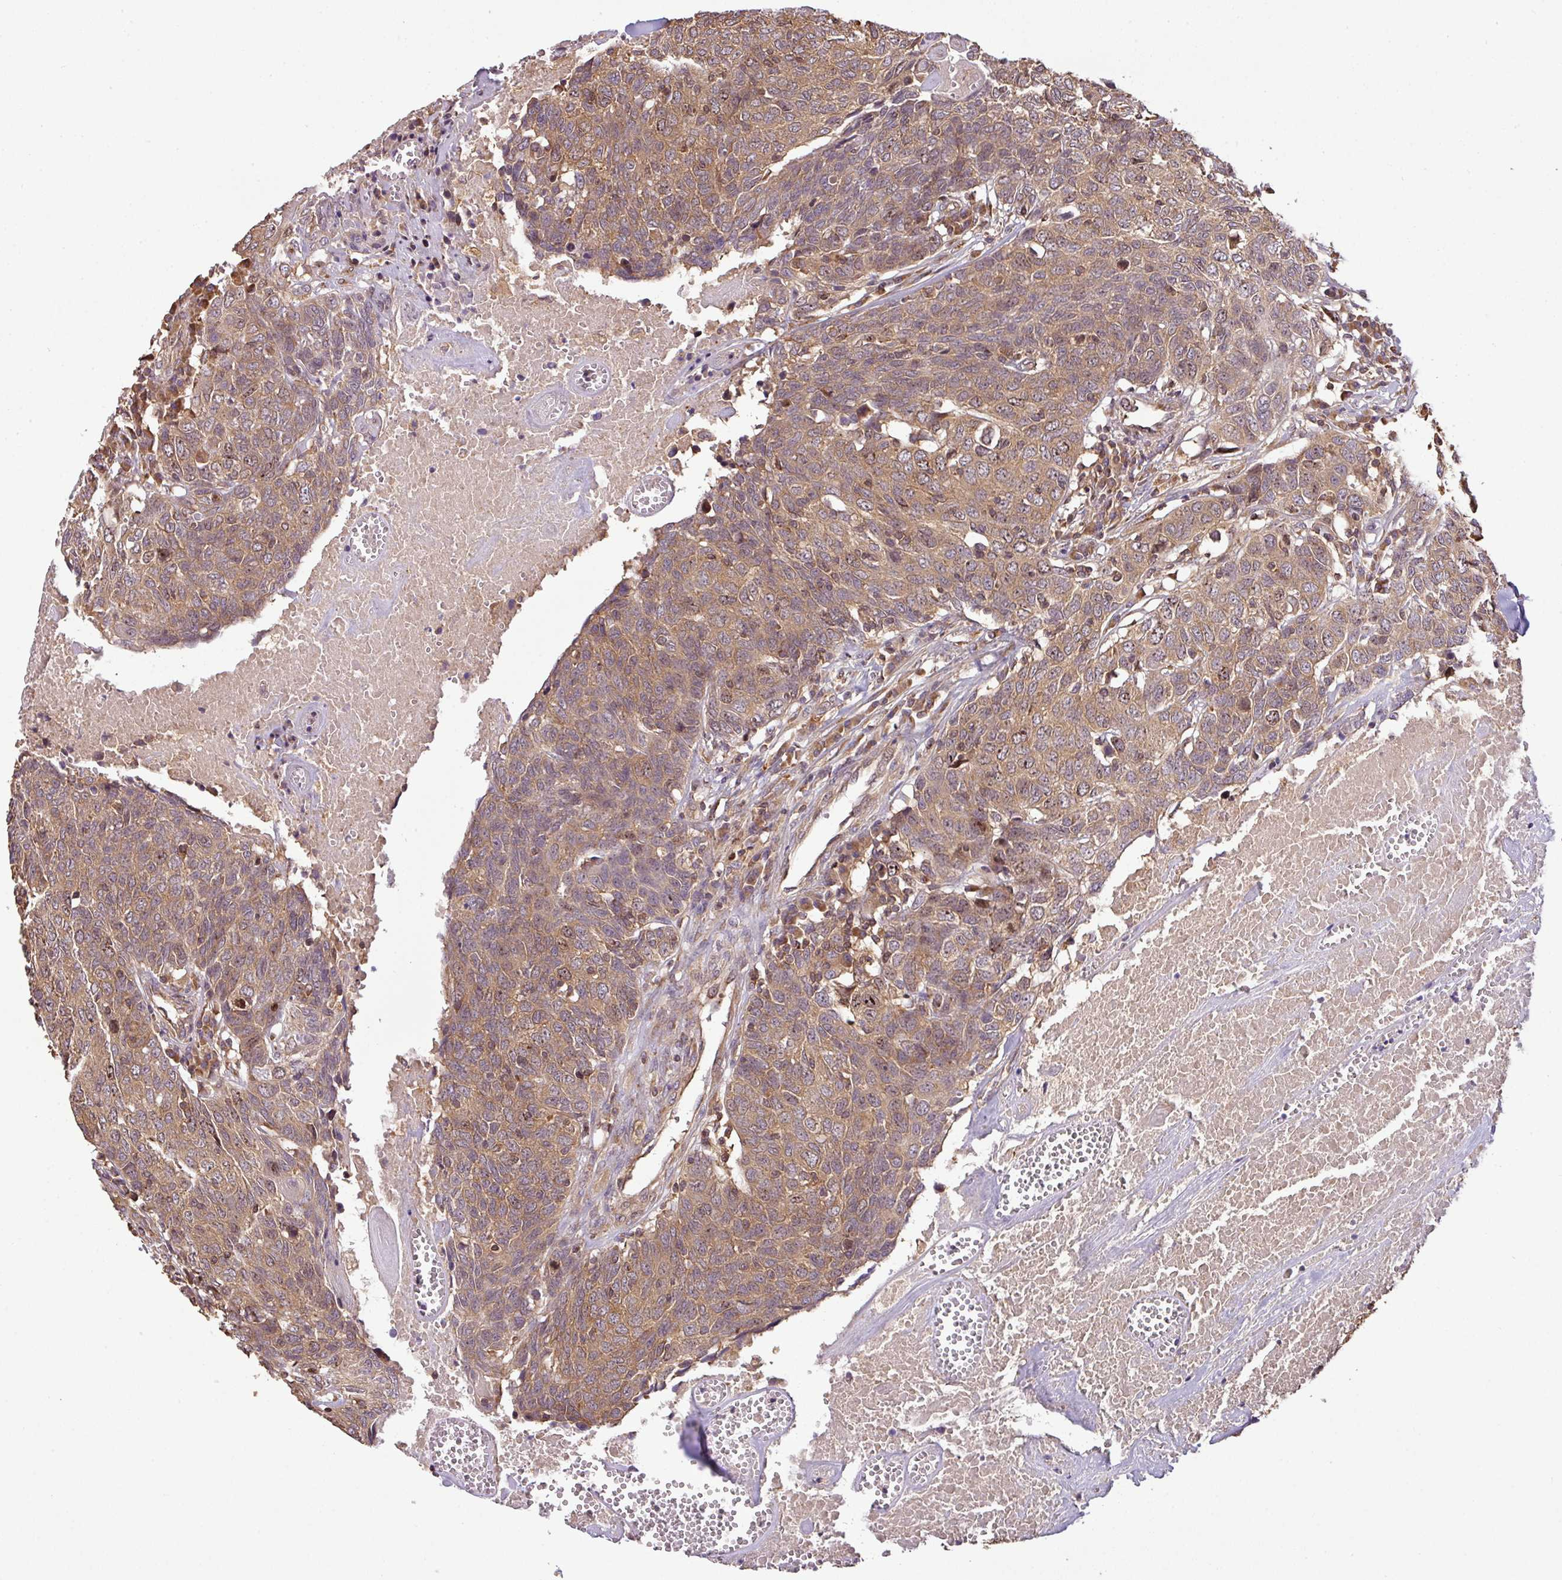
{"staining": {"intensity": "moderate", "quantity": ">75%", "location": "cytoplasmic/membranous,nuclear"}, "tissue": "head and neck cancer", "cell_type": "Tumor cells", "image_type": "cancer", "snomed": [{"axis": "morphology", "description": "Squamous cell carcinoma, NOS"}, {"axis": "topography", "description": "Head-Neck"}], "caption": "Immunohistochemical staining of human head and neck cancer demonstrates moderate cytoplasmic/membranous and nuclear protein staining in about >75% of tumor cells.", "gene": "VENTX", "patient": {"sex": "male", "age": 66}}